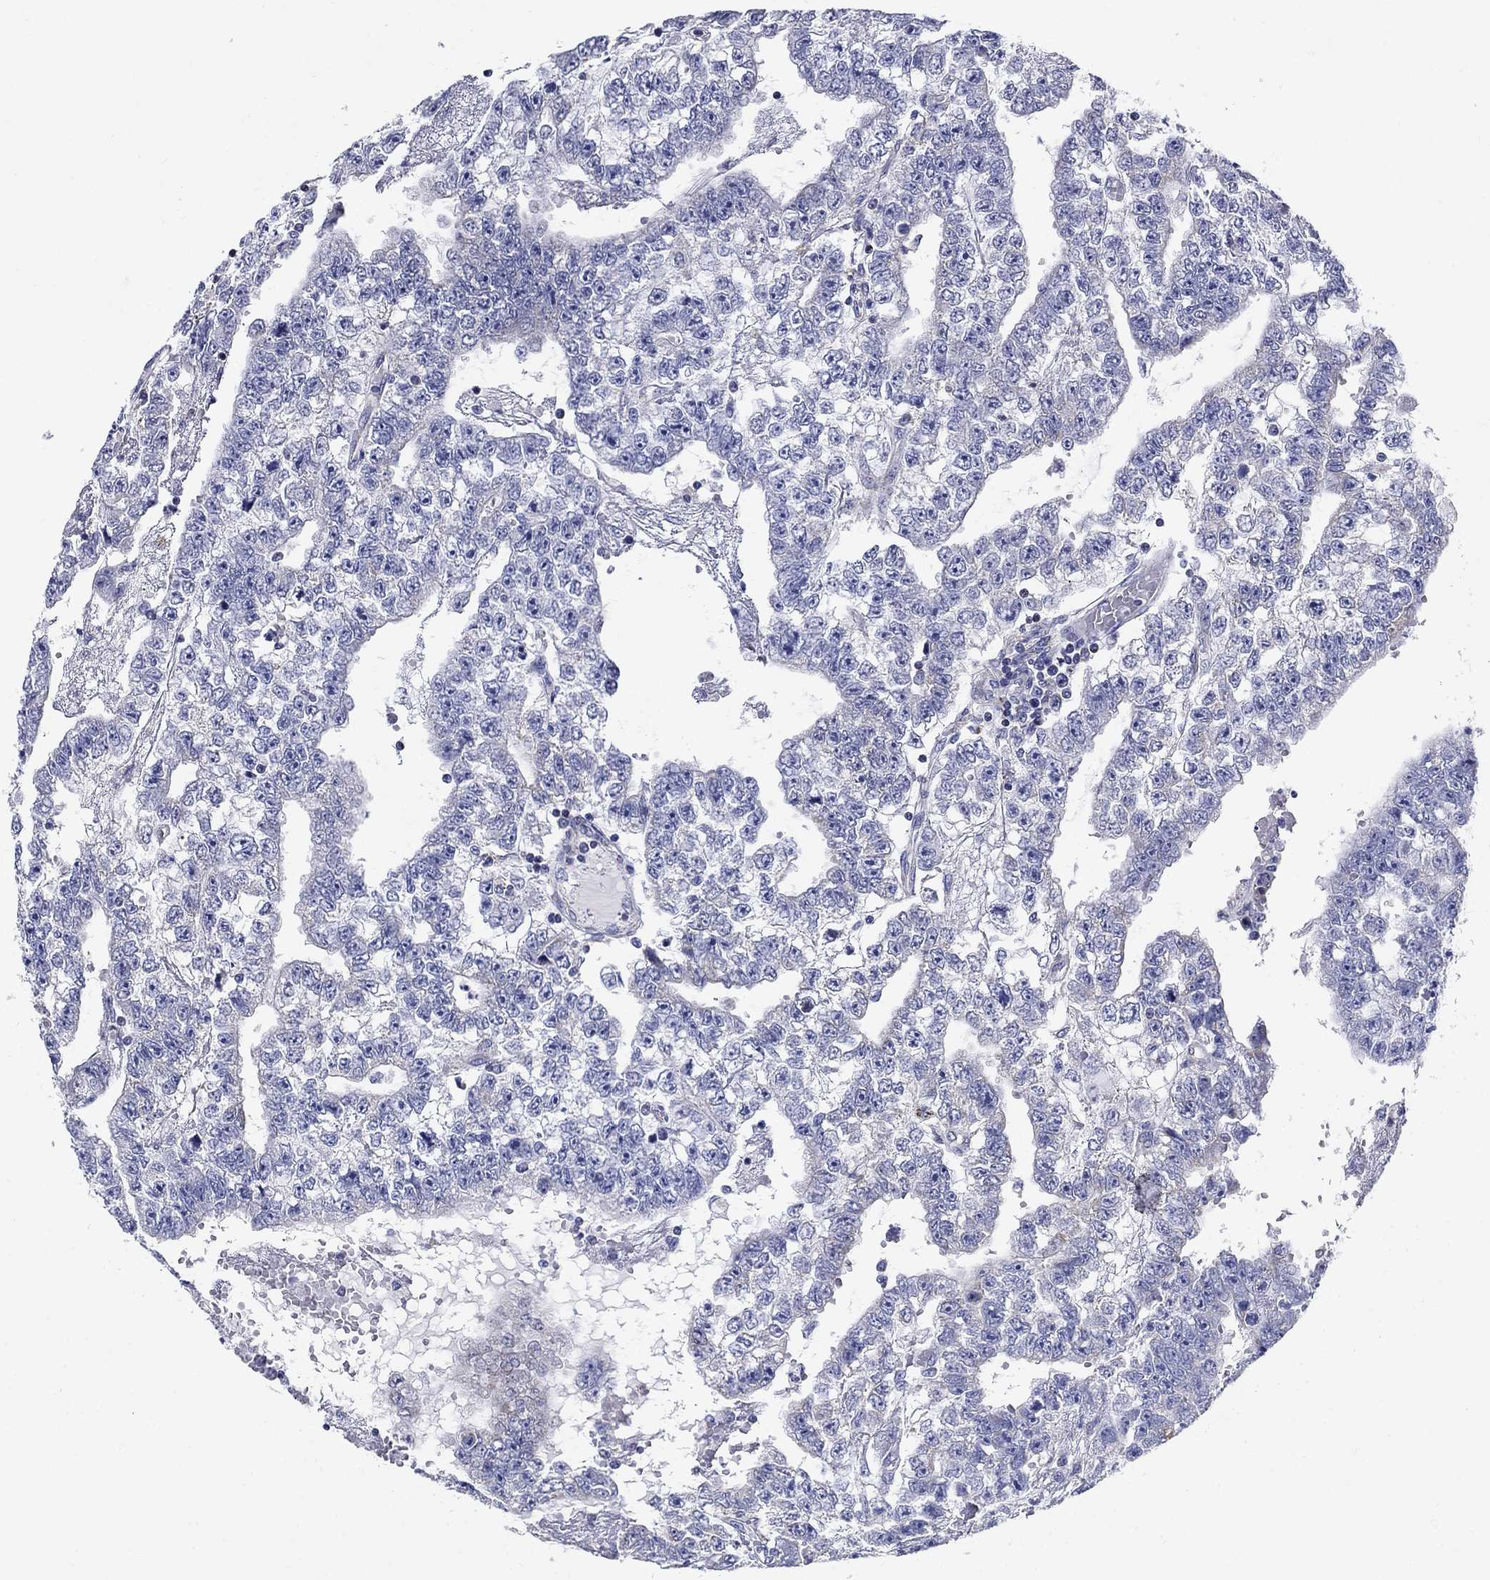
{"staining": {"intensity": "negative", "quantity": "none", "location": "none"}, "tissue": "testis cancer", "cell_type": "Tumor cells", "image_type": "cancer", "snomed": [{"axis": "morphology", "description": "Carcinoma, Embryonal, NOS"}, {"axis": "topography", "description": "Testis"}], "caption": "Immunohistochemistry (IHC) photomicrograph of human testis embryonal carcinoma stained for a protein (brown), which demonstrates no positivity in tumor cells. (DAB (3,3'-diaminobenzidine) immunohistochemistry, high magnification).", "gene": "UPB1", "patient": {"sex": "male", "age": 25}}